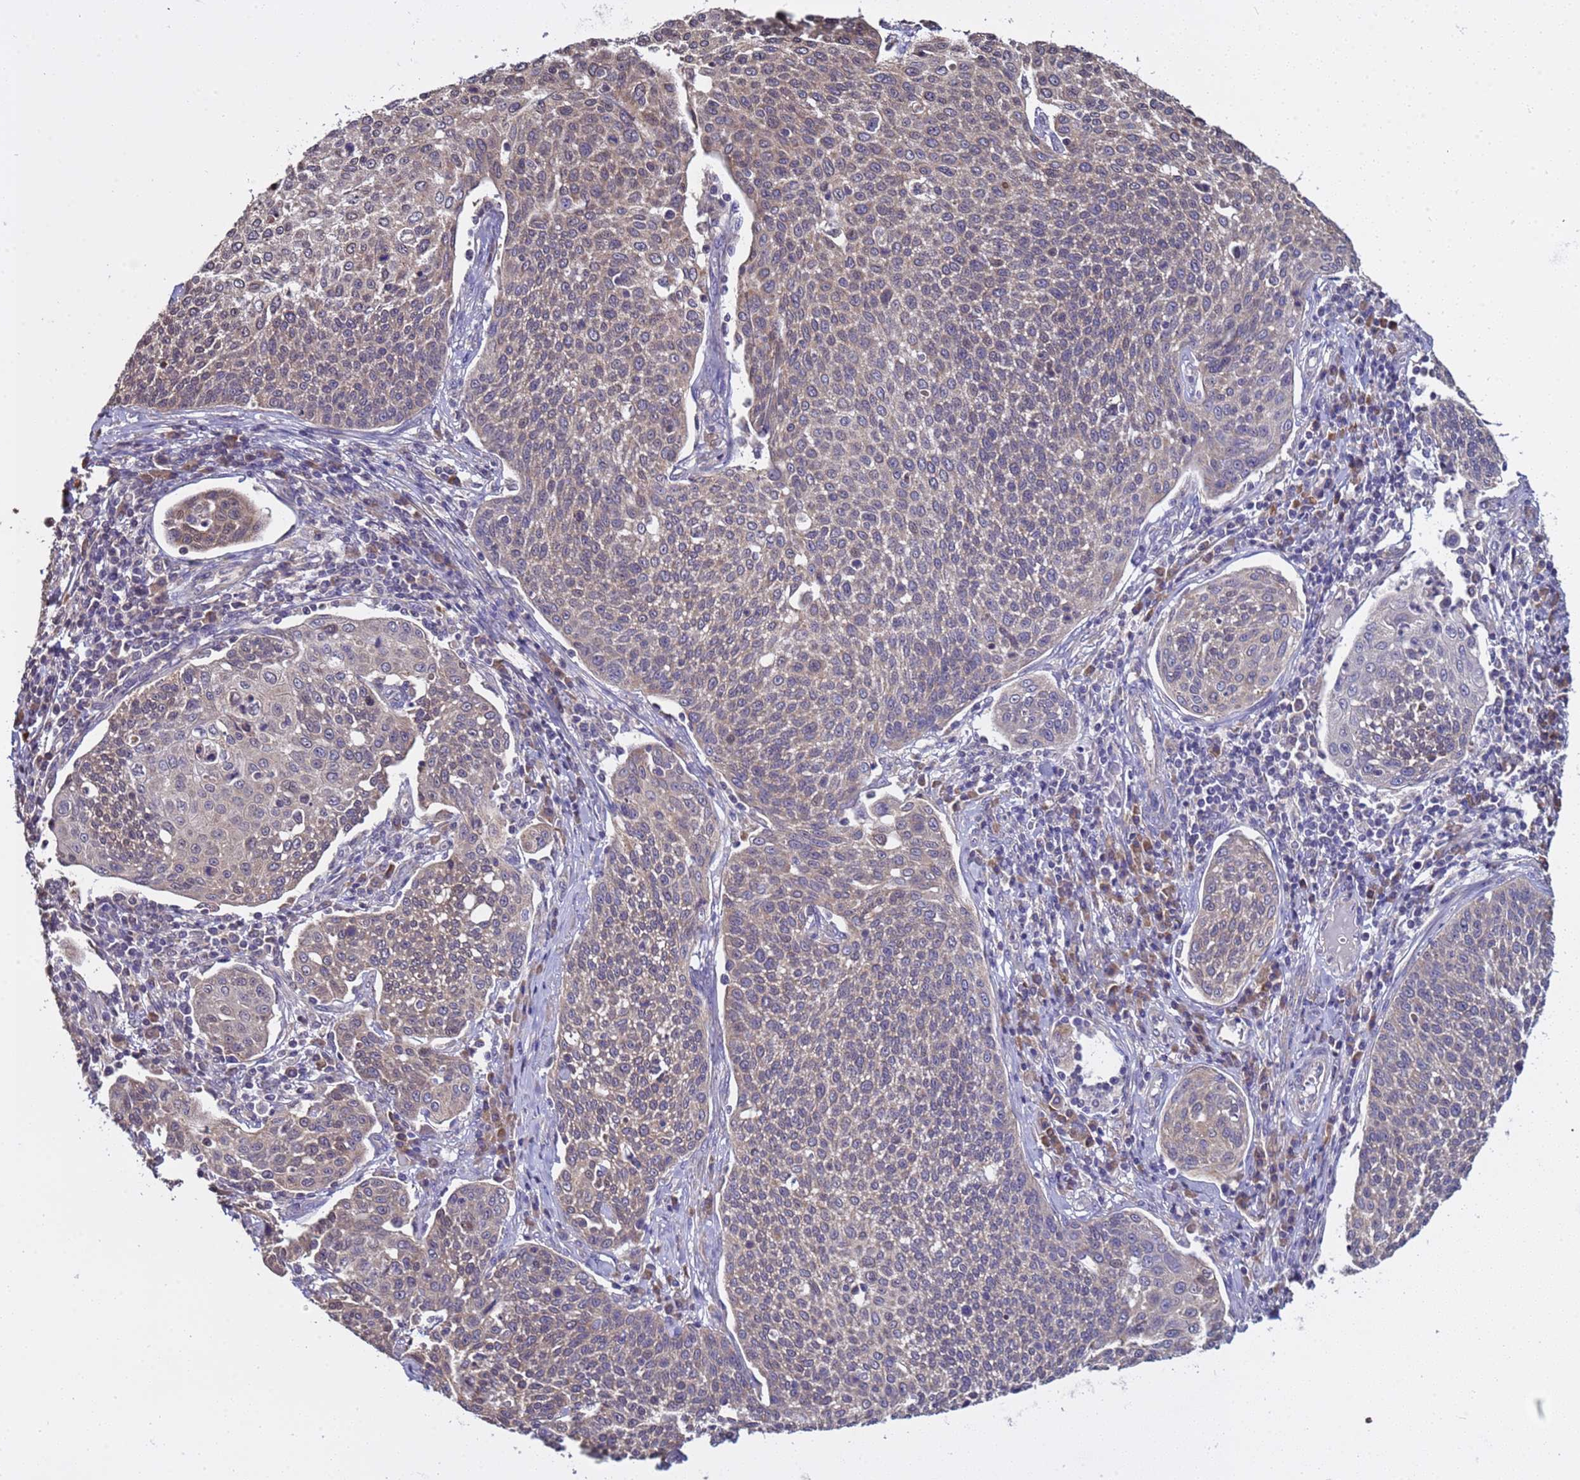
{"staining": {"intensity": "negative", "quantity": "none", "location": "none"}, "tissue": "cervical cancer", "cell_type": "Tumor cells", "image_type": "cancer", "snomed": [{"axis": "morphology", "description": "Squamous cell carcinoma, NOS"}, {"axis": "topography", "description": "Cervix"}], "caption": "IHC image of human cervical cancer stained for a protein (brown), which exhibits no expression in tumor cells.", "gene": "ELMOD2", "patient": {"sex": "female", "age": 34}}